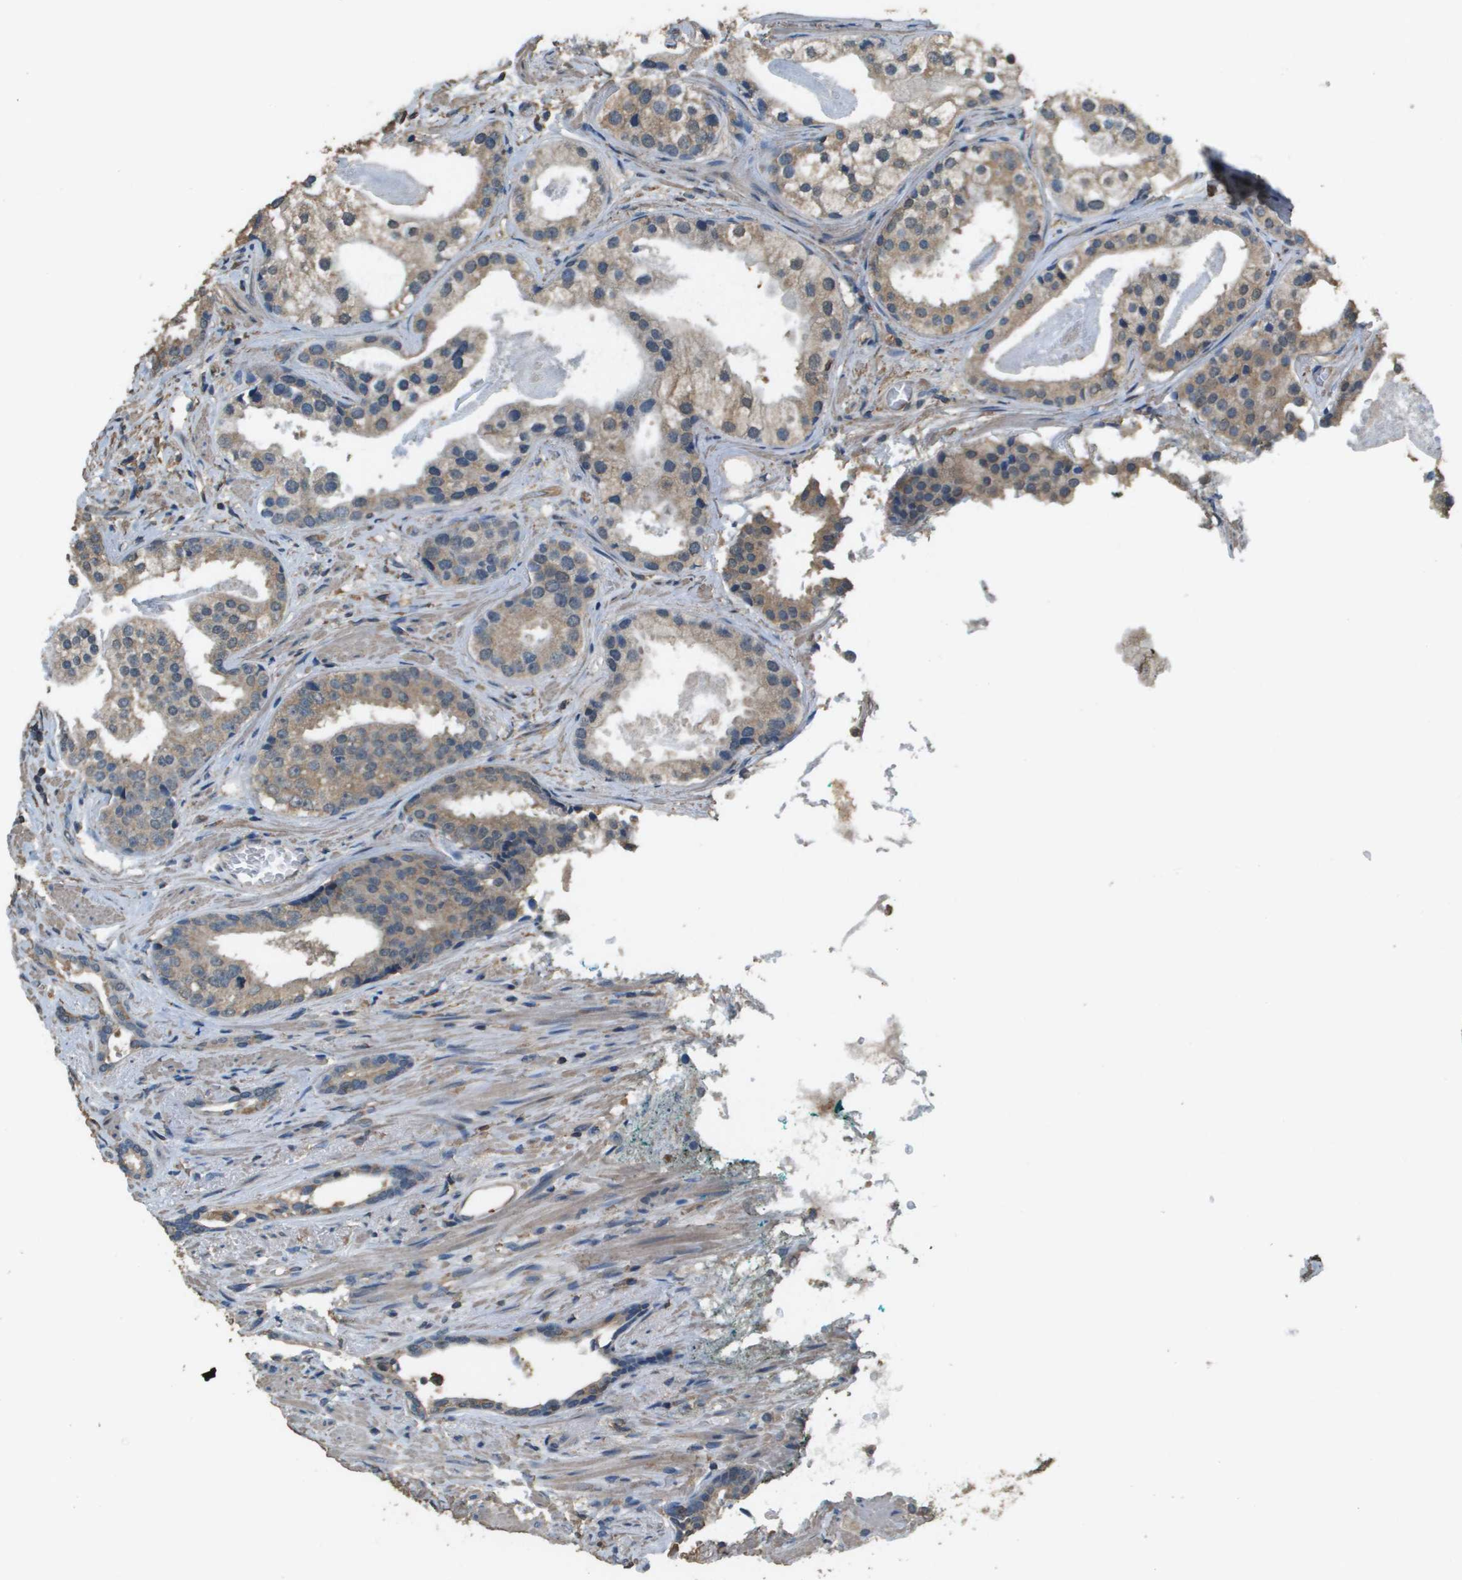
{"staining": {"intensity": "moderate", "quantity": ">75%", "location": "cytoplasmic/membranous"}, "tissue": "prostate cancer", "cell_type": "Tumor cells", "image_type": "cancer", "snomed": [{"axis": "morphology", "description": "Adenocarcinoma, High grade"}, {"axis": "topography", "description": "Prostate"}], "caption": "A micrograph showing moderate cytoplasmic/membranous staining in approximately >75% of tumor cells in adenocarcinoma (high-grade) (prostate), as visualized by brown immunohistochemical staining.", "gene": "MS4A7", "patient": {"sex": "male", "age": 71}}